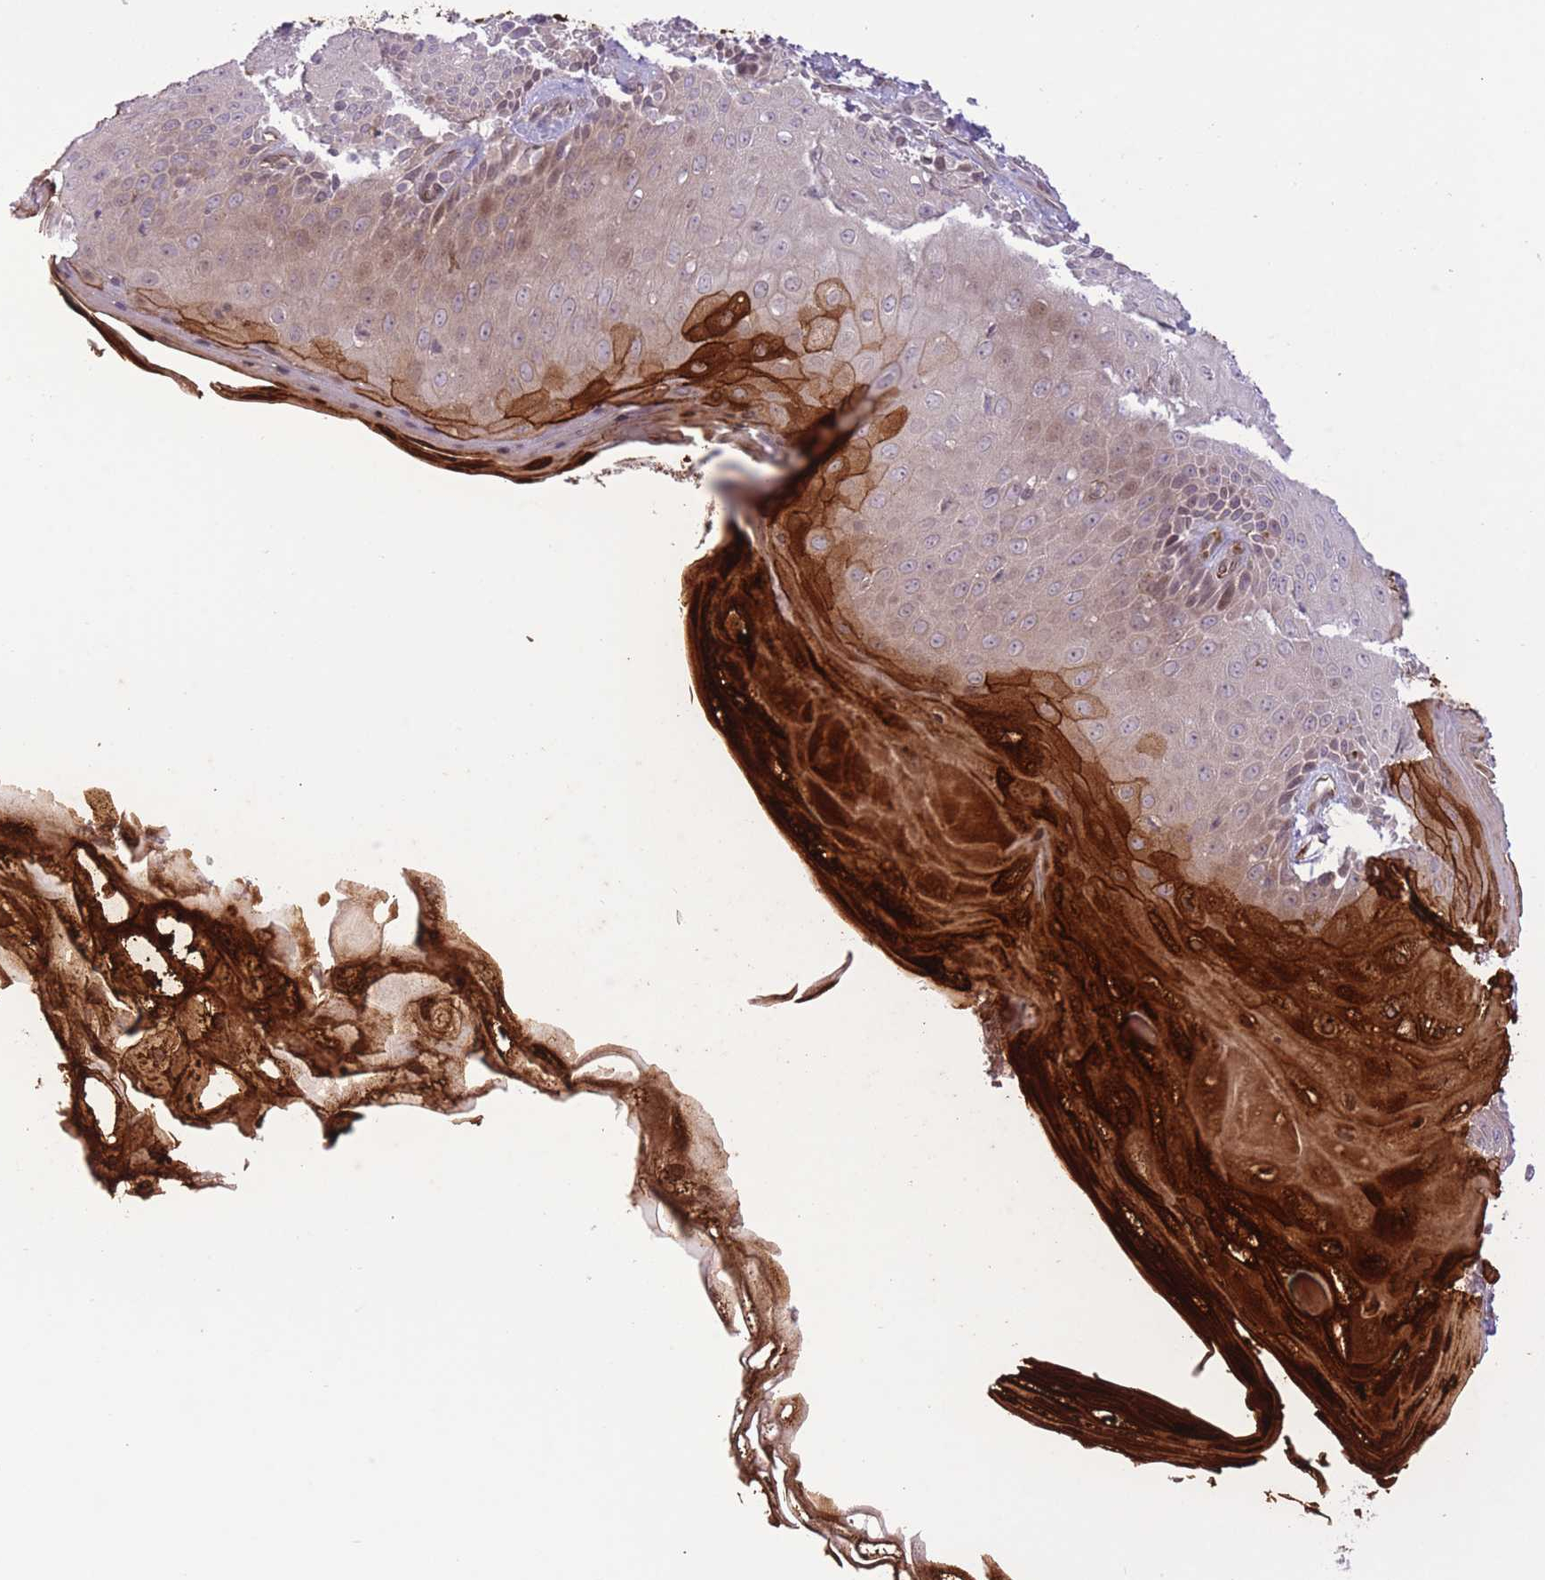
{"staining": {"intensity": "strong", "quantity": "<25%", "location": "cytoplasmic/membranous"}, "tissue": "skin", "cell_type": "Epidermal cells", "image_type": "normal", "snomed": [{"axis": "morphology", "description": "Normal tissue, NOS"}, {"axis": "topography", "description": "Anal"}], "caption": "This histopathology image displays immunohistochemistry (IHC) staining of unremarkable skin, with medium strong cytoplasmic/membranous positivity in about <25% of epidermal cells.", "gene": "ZBED5", "patient": {"sex": "male", "age": 80}}